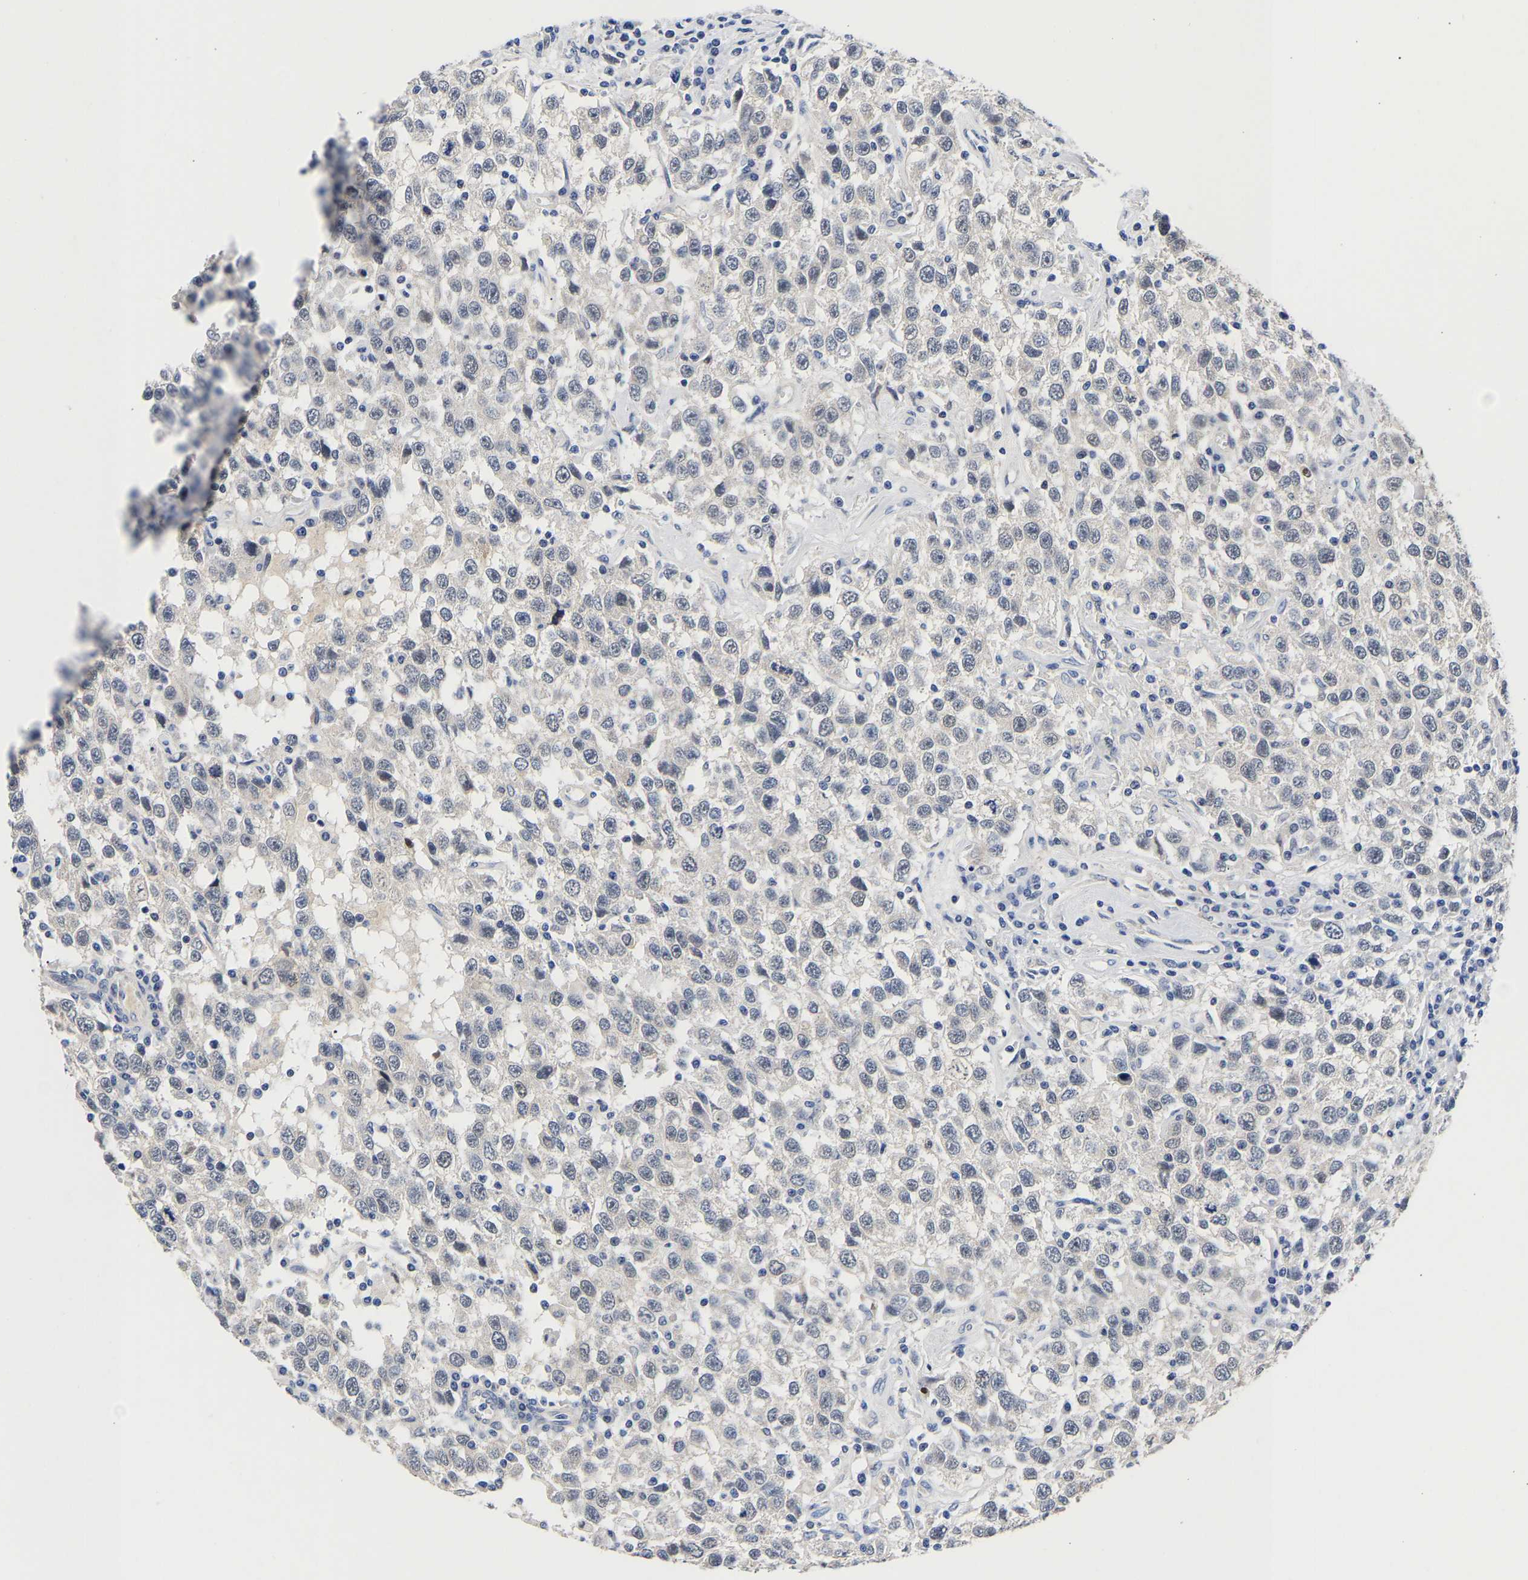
{"staining": {"intensity": "negative", "quantity": "none", "location": "none"}, "tissue": "testis cancer", "cell_type": "Tumor cells", "image_type": "cancer", "snomed": [{"axis": "morphology", "description": "Seminoma, NOS"}, {"axis": "topography", "description": "Testis"}], "caption": "This is an IHC image of human seminoma (testis). There is no expression in tumor cells.", "gene": "CCDC6", "patient": {"sex": "male", "age": 41}}